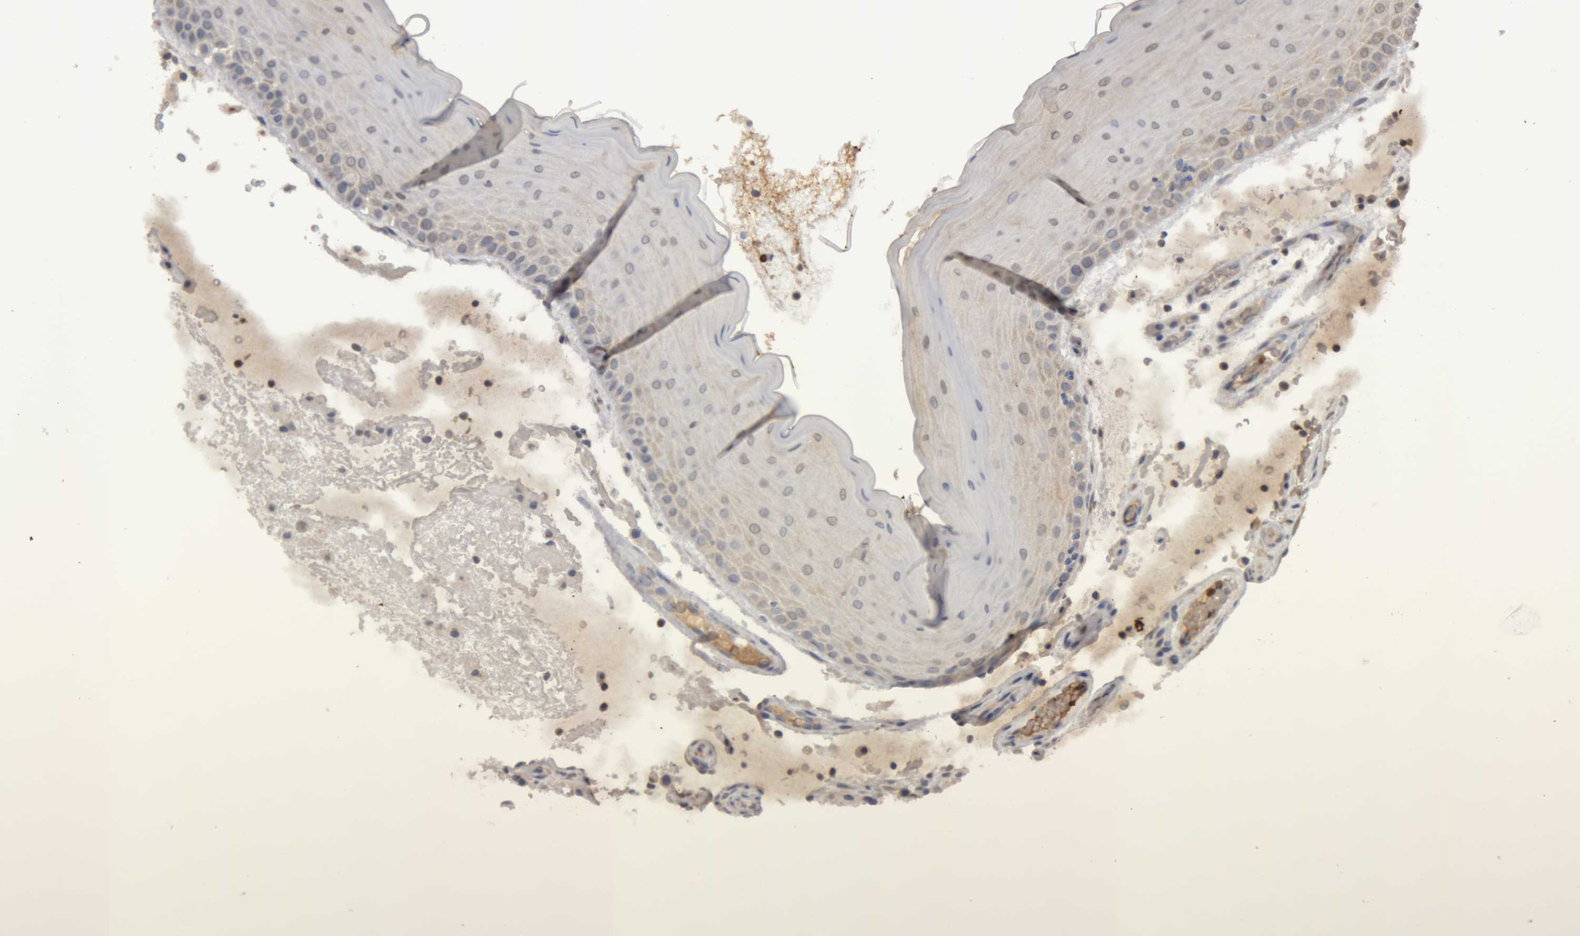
{"staining": {"intensity": "weak", "quantity": "25%-75%", "location": "cytoplasmic/membranous"}, "tissue": "oral mucosa", "cell_type": "Squamous epithelial cells", "image_type": "normal", "snomed": [{"axis": "morphology", "description": "Normal tissue, NOS"}, {"axis": "topography", "description": "Oral tissue"}], "caption": "Normal oral mucosa displays weak cytoplasmic/membranous staining in about 25%-75% of squamous epithelial cells, visualized by immunohistochemistry. The staining was performed using DAB (3,3'-diaminobenzidine) to visualize the protein expression in brown, while the nuclei were stained in blue with hematoxylin (Magnification: 20x).", "gene": "TMED7", "patient": {"sex": "male", "age": 13}}